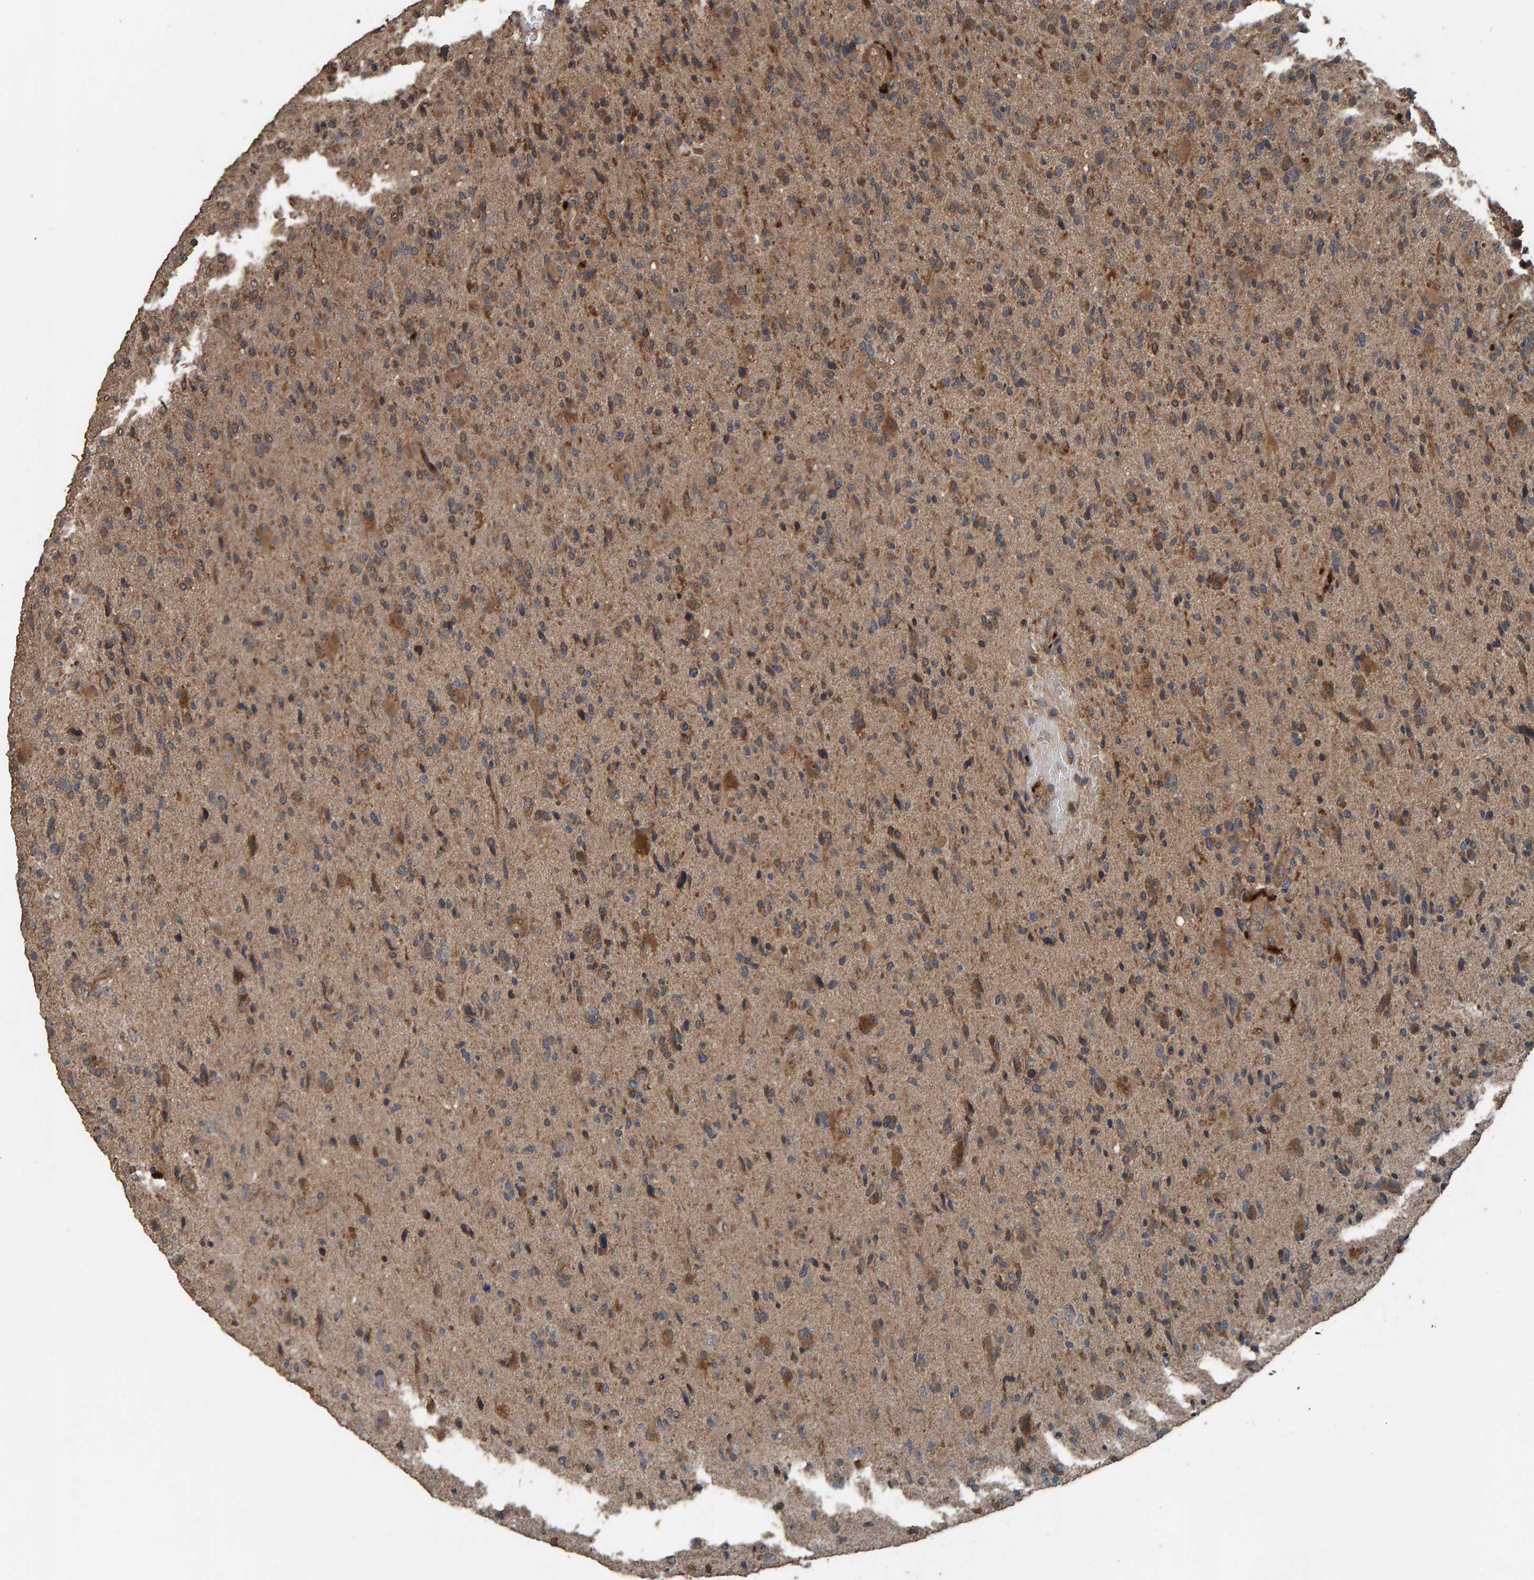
{"staining": {"intensity": "weak", "quantity": ">75%", "location": "cytoplasmic/membranous"}, "tissue": "glioma", "cell_type": "Tumor cells", "image_type": "cancer", "snomed": [{"axis": "morphology", "description": "Glioma, malignant, High grade"}, {"axis": "topography", "description": "Brain"}], "caption": "IHC (DAB (3,3'-diaminobenzidine)) staining of glioma demonstrates weak cytoplasmic/membranous protein staining in about >75% of tumor cells.", "gene": "DUS1L", "patient": {"sex": "male", "age": 72}}